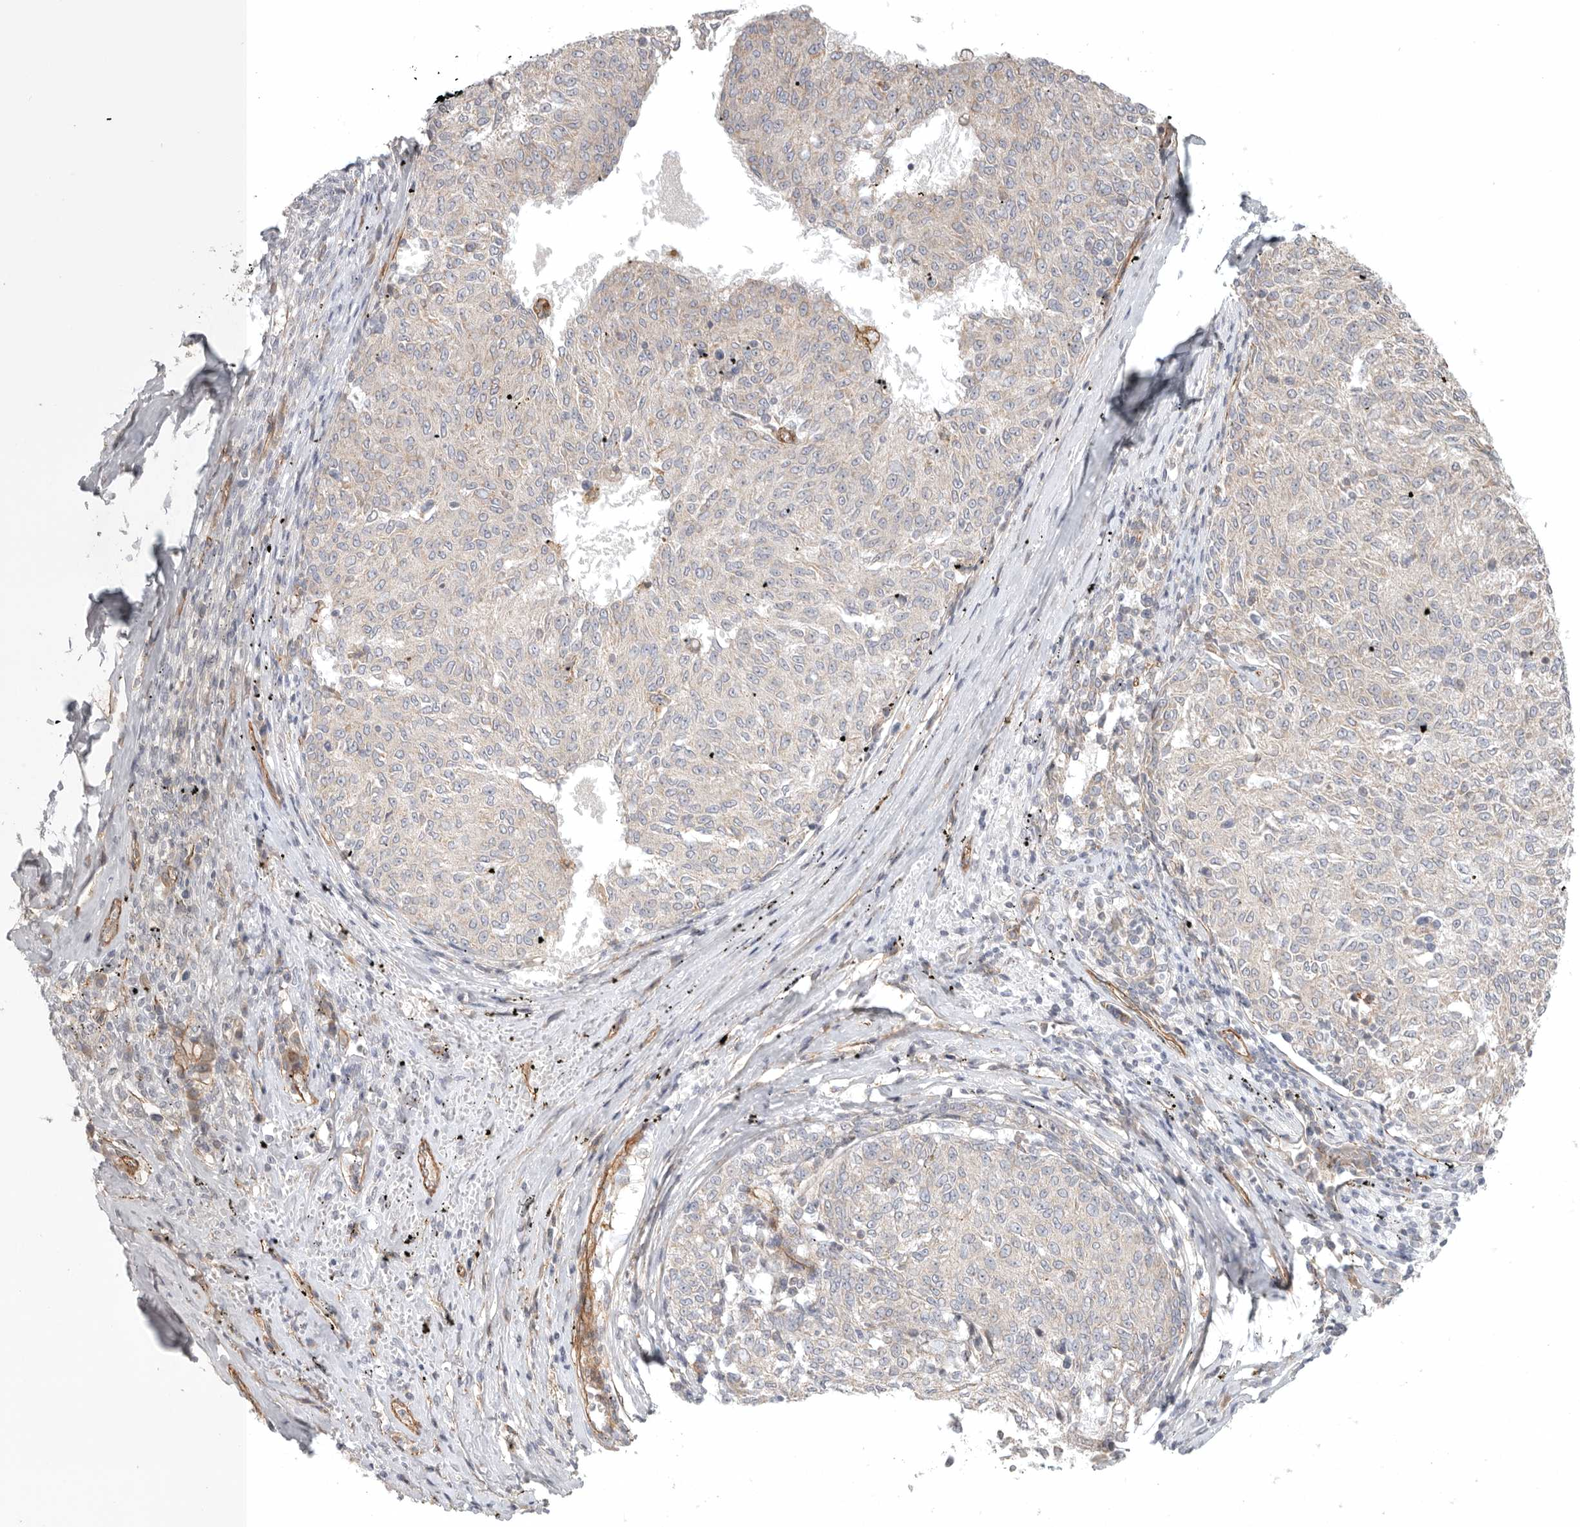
{"staining": {"intensity": "negative", "quantity": "none", "location": "none"}, "tissue": "melanoma", "cell_type": "Tumor cells", "image_type": "cancer", "snomed": [{"axis": "morphology", "description": "Malignant melanoma, NOS"}, {"axis": "topography", "description": "Skin"}], "caption": "Human melanoma stained for a protein using immunohistochemistry exhibits no staining in tumor cells.", "gene": "LONRF1", "patient": {"sex": "female", "age": 72}}